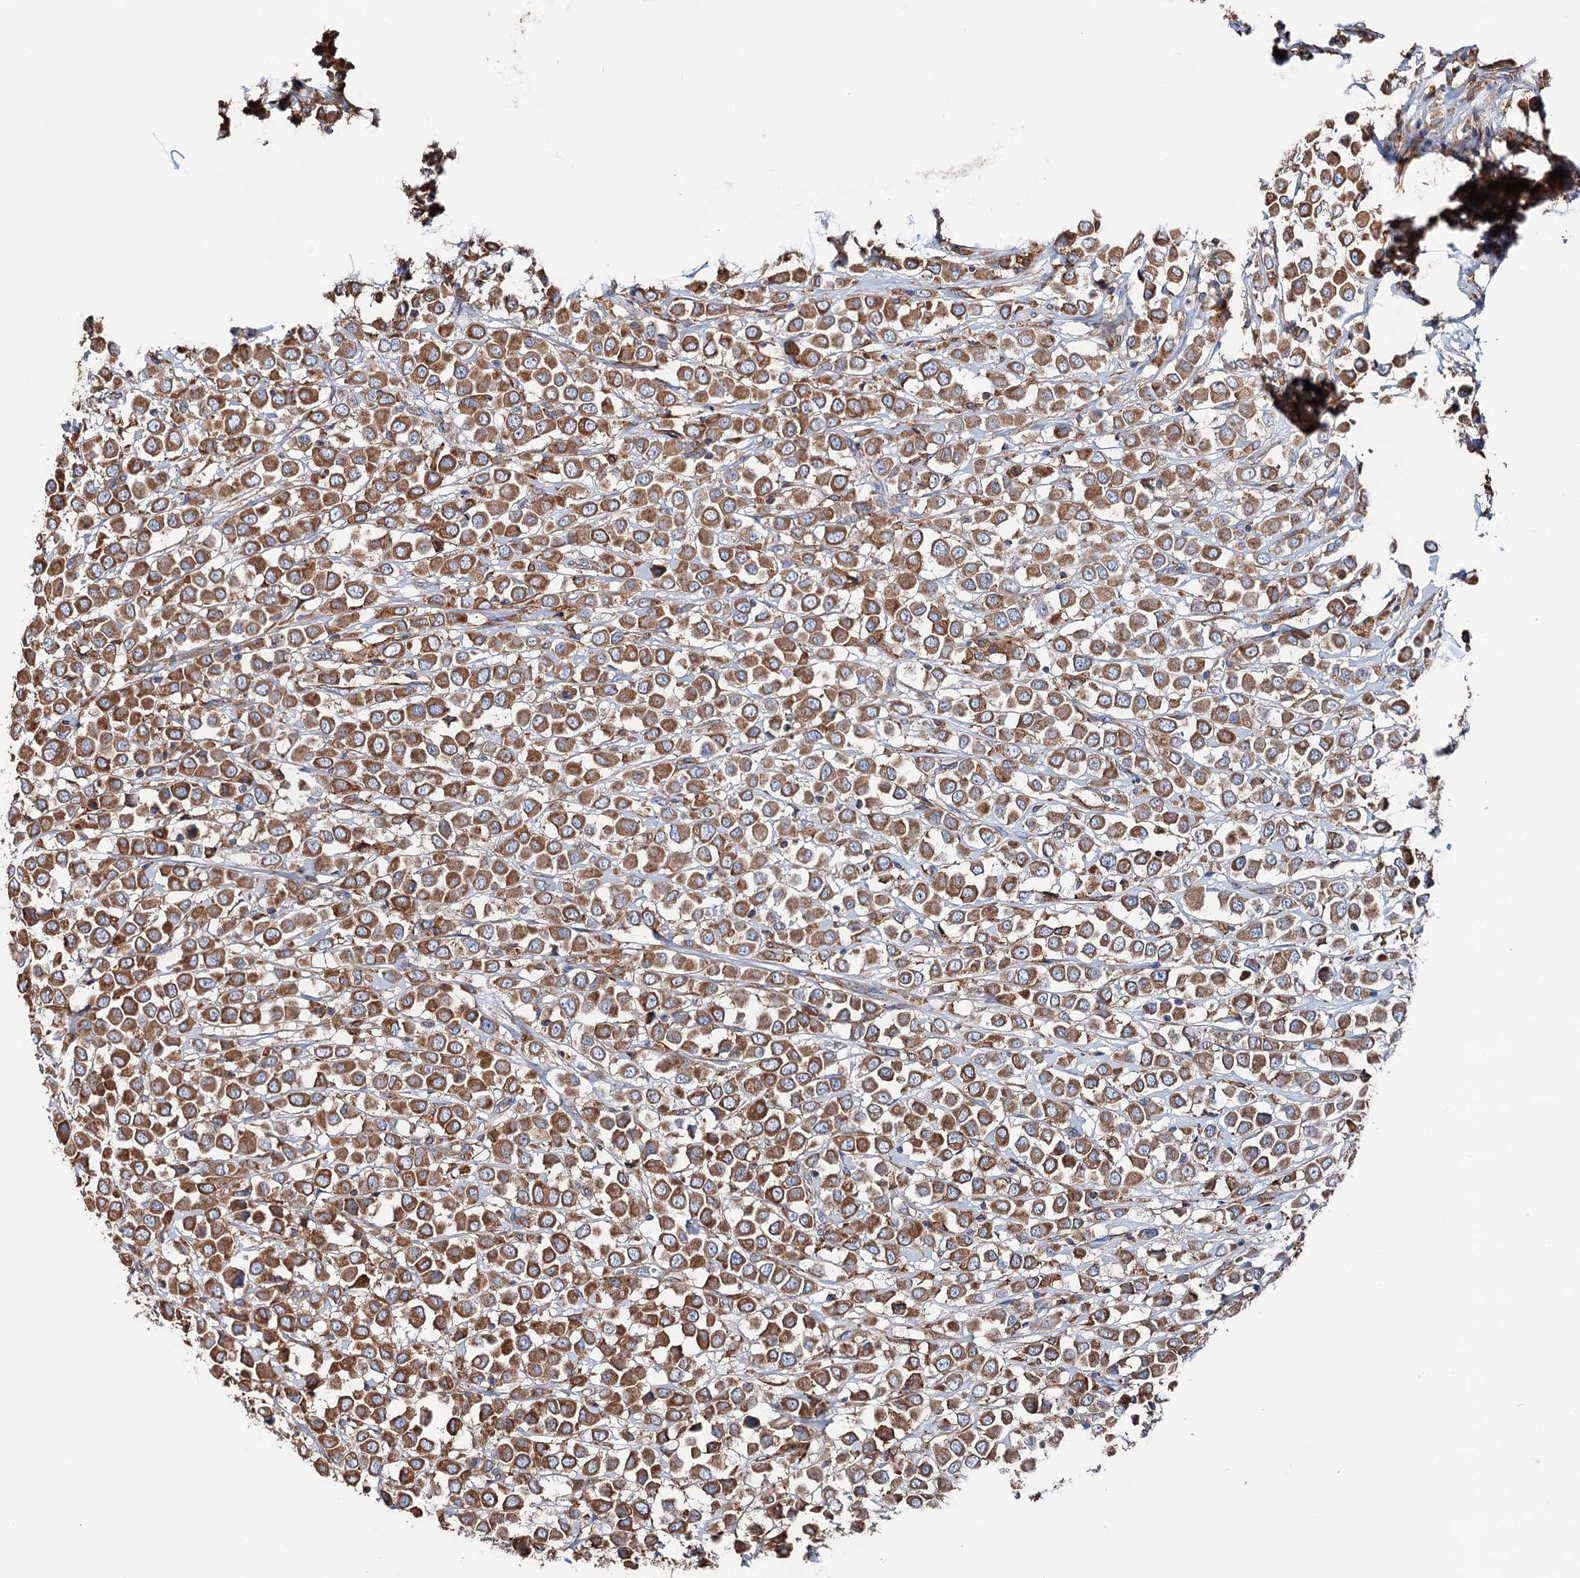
{"staining": {"intensity": "moderate", "quantity": ">75%", "location": "cytoplasmic/membranous"}, "tissue": "breast cancer", "cell_type": "Tumor cells", "image_type": "cancer", "snomed": [{"axis": "morphology", "description": "Duct carcinoma"}, {"axis": "topography", "description": "Breast"}], "caption": "Brown immunohistochemical staining in intraductal carcinoma (breast) exhibits moderate cytoplasmic/membranous staining in approximately >75% of tumor cells.", "gene": "ERP29", "patient": {"sex": "female", "age": 61}}